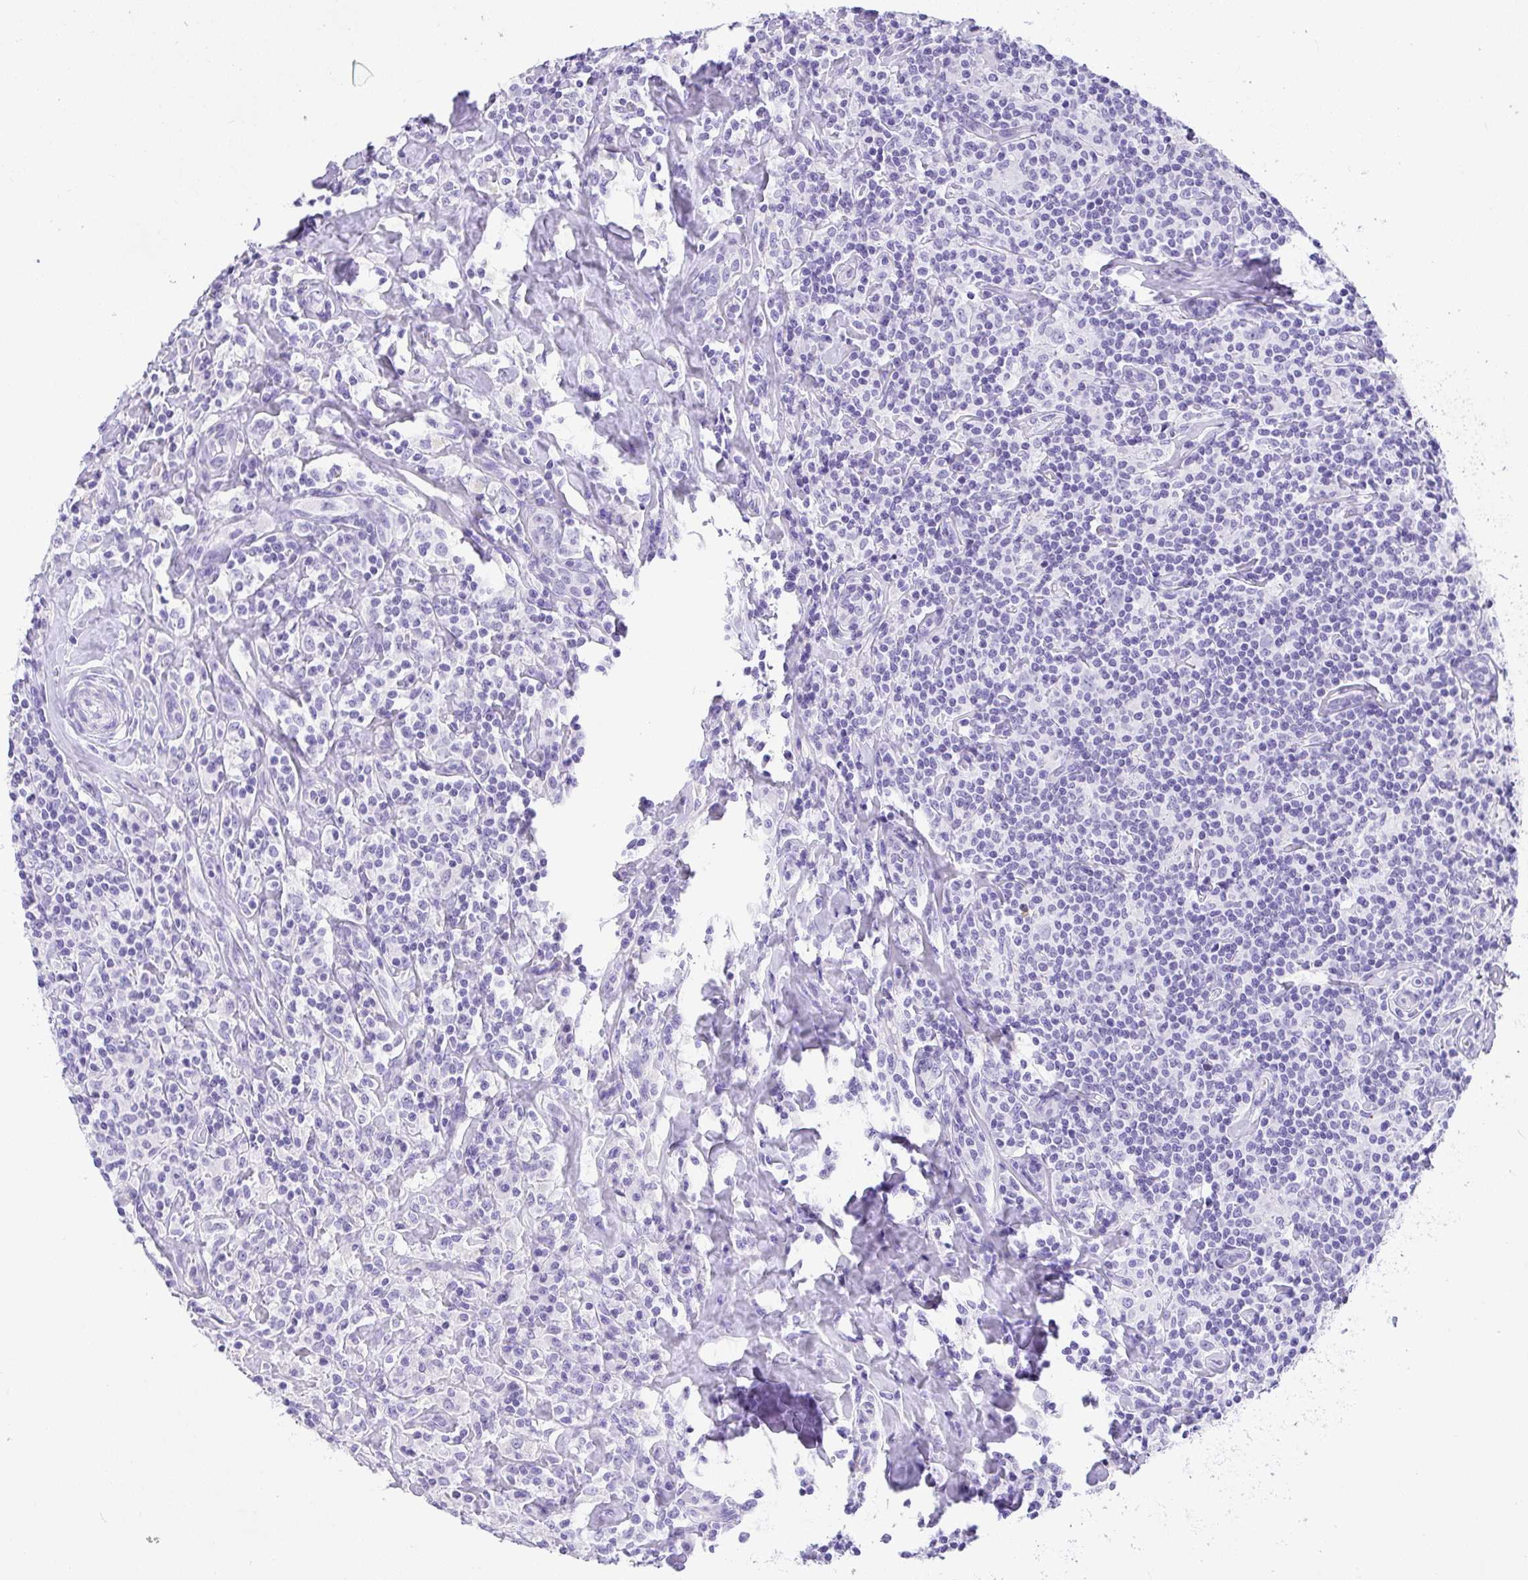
{"staining": {"intensity": "negative", "quantity": "none", "location": "none"}, "tissue": "lymphoma", "cell_type": "Tumor cells", "image_type": "cancer", "snomed": [{"axis": "morphology", "description": "Hodgkin's disease, NOS"}, {"axis": "morphology", "description": "Hodgkin's lymphoma, nodular sclerosis"}, {"axis": "topography", "description": "Lymph node"}], "caption": "Micrograph shows no protein expression in tumor cells of lymphoma tissue.", "gene": "AVIL", "patient": {"sex": "female", "age": 10}}